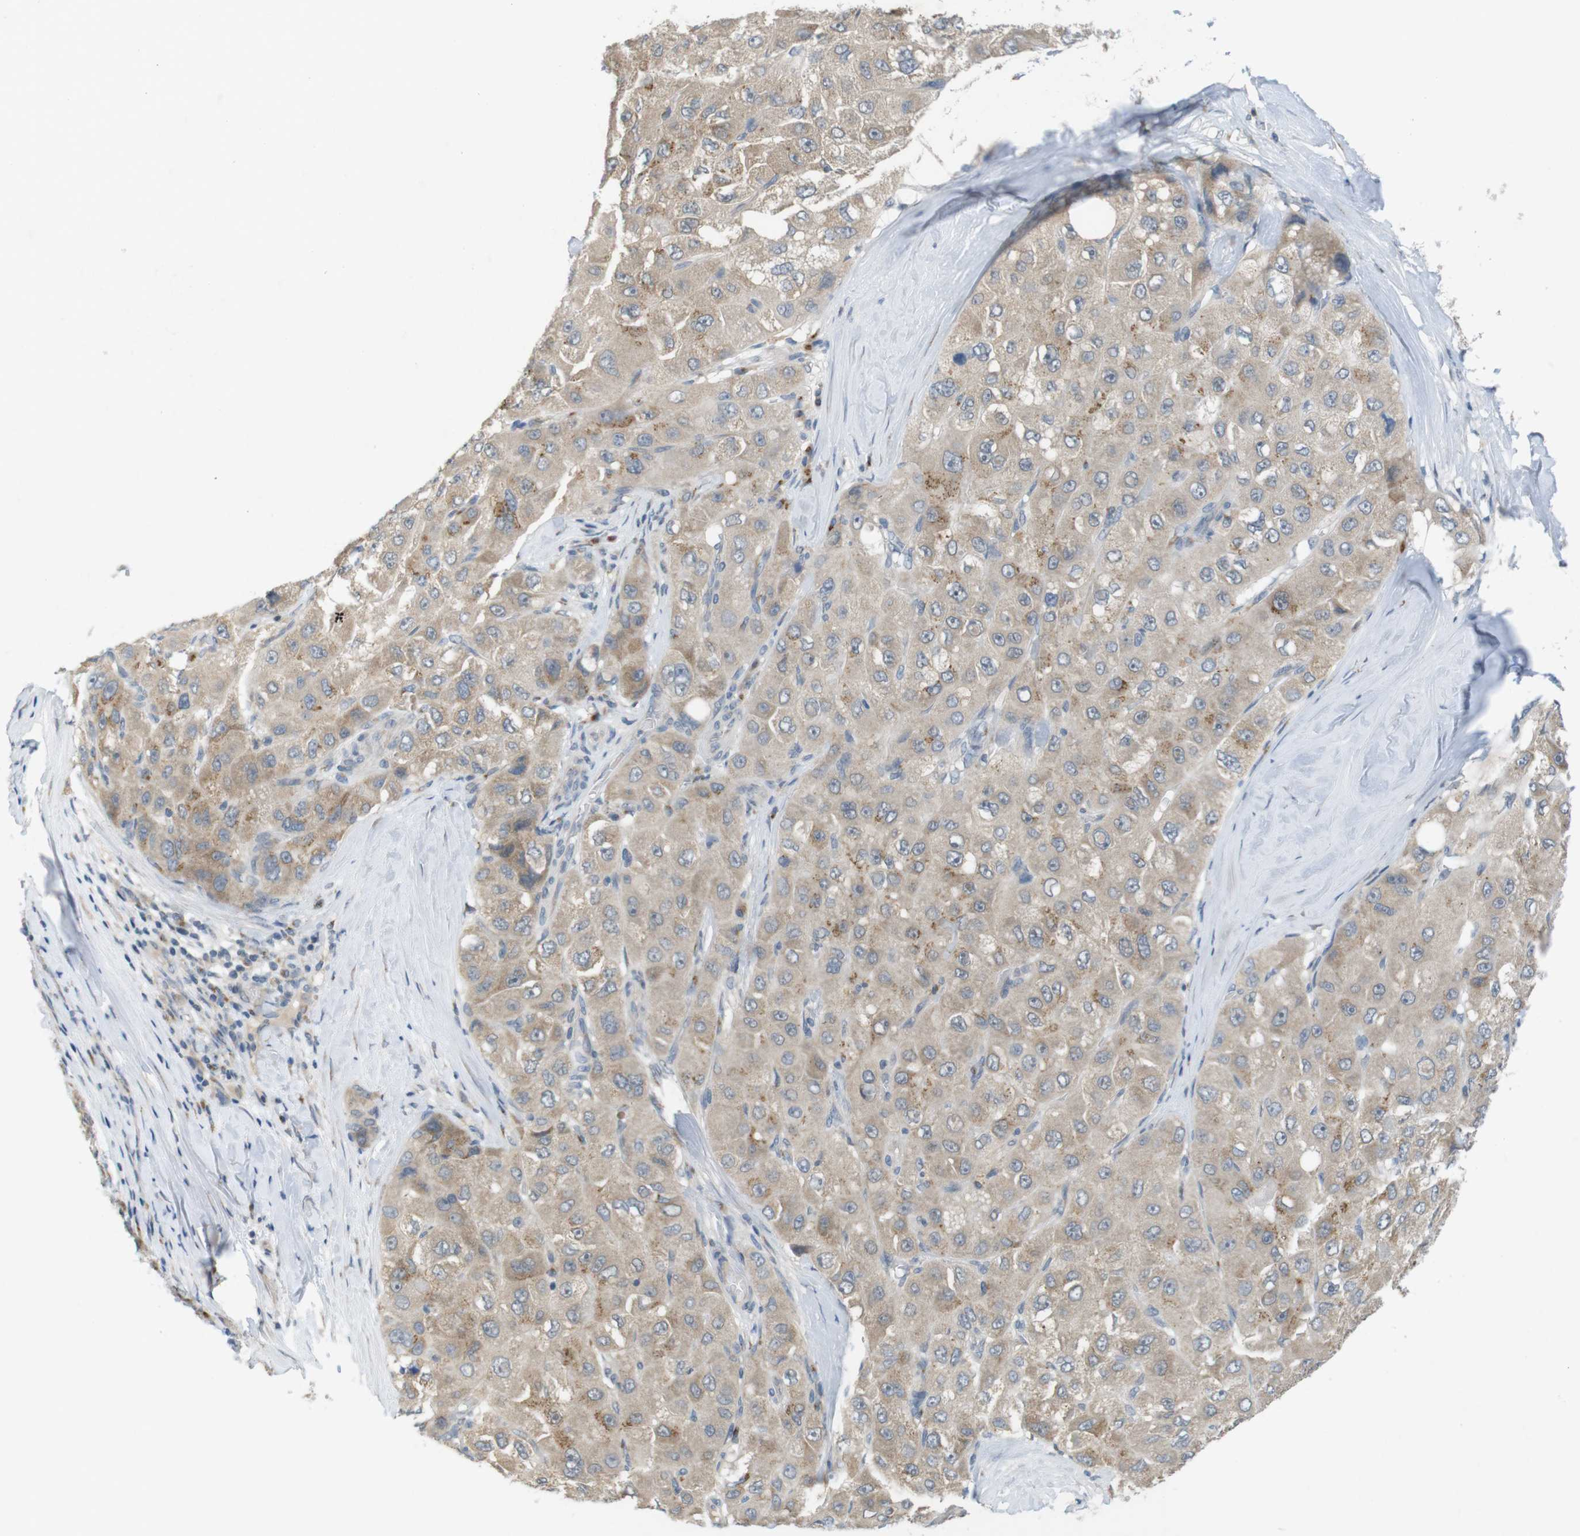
{"staining": {"intensity": "moderate", "quantity": ">75%", "location": "cytoplasmic/membranous"}, "tissue": "liver cancer", "cell_type": "Tumor cells", "image_type": "cancer", "snomed": [{"axis": "morphology", "description": "Carcinoma, Hepatocellular, NOS"}, {"axis": "topography", "description": "Liver"}], "caption": "Liver cancer (hepatocellular carcinoma) was stained to show a protein in brown. There is medium levels of moderate cytoplasmic/membranous staining in about >75% of tumor cells.", "gene": "YIPF3", "patient": {"sex": "male", "age": 80}}